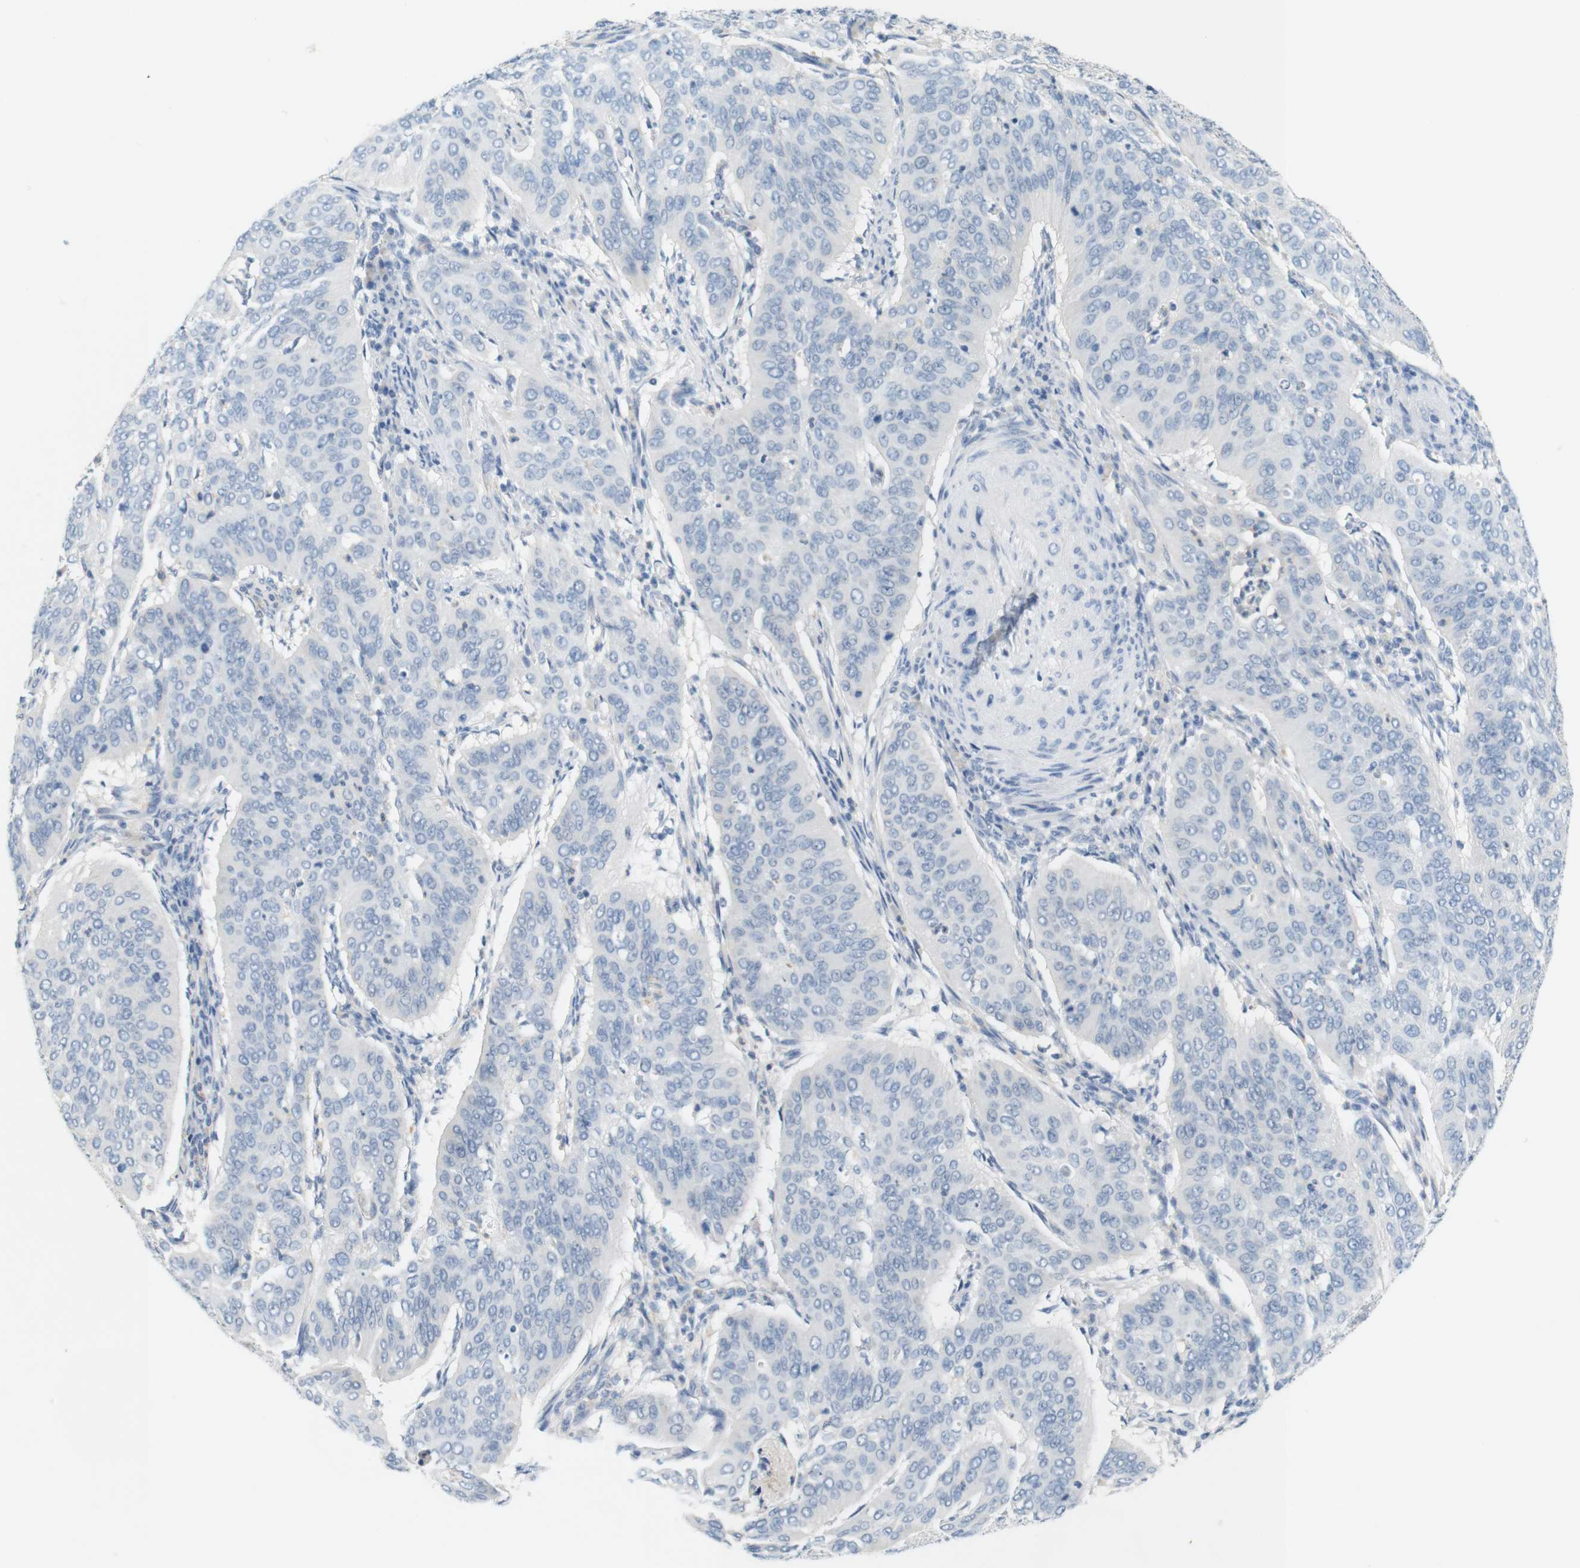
{"staining": {"intensity": "negative", "quantity": "none", "location": "none"}, "tissue": "cervical cancer", "cell_type": "Tumor cells", "image_type": "cancer", "snomed": [{"axis": "morphology", "description": "Normal tissue, NOS"}, {"axis": "morphology", "description": "Squamous cell carcinoma, NOS"}, {"axis": "topography", "description": "Cervix"}], "caption": "This is an immunohistochemistry (IHC) histopathology image of human squamous cell carcinoma (cervical). There is no positivity in tumor cells.", "gene": "LRRK2", "patient": {"sex": "female", "age": 39}}